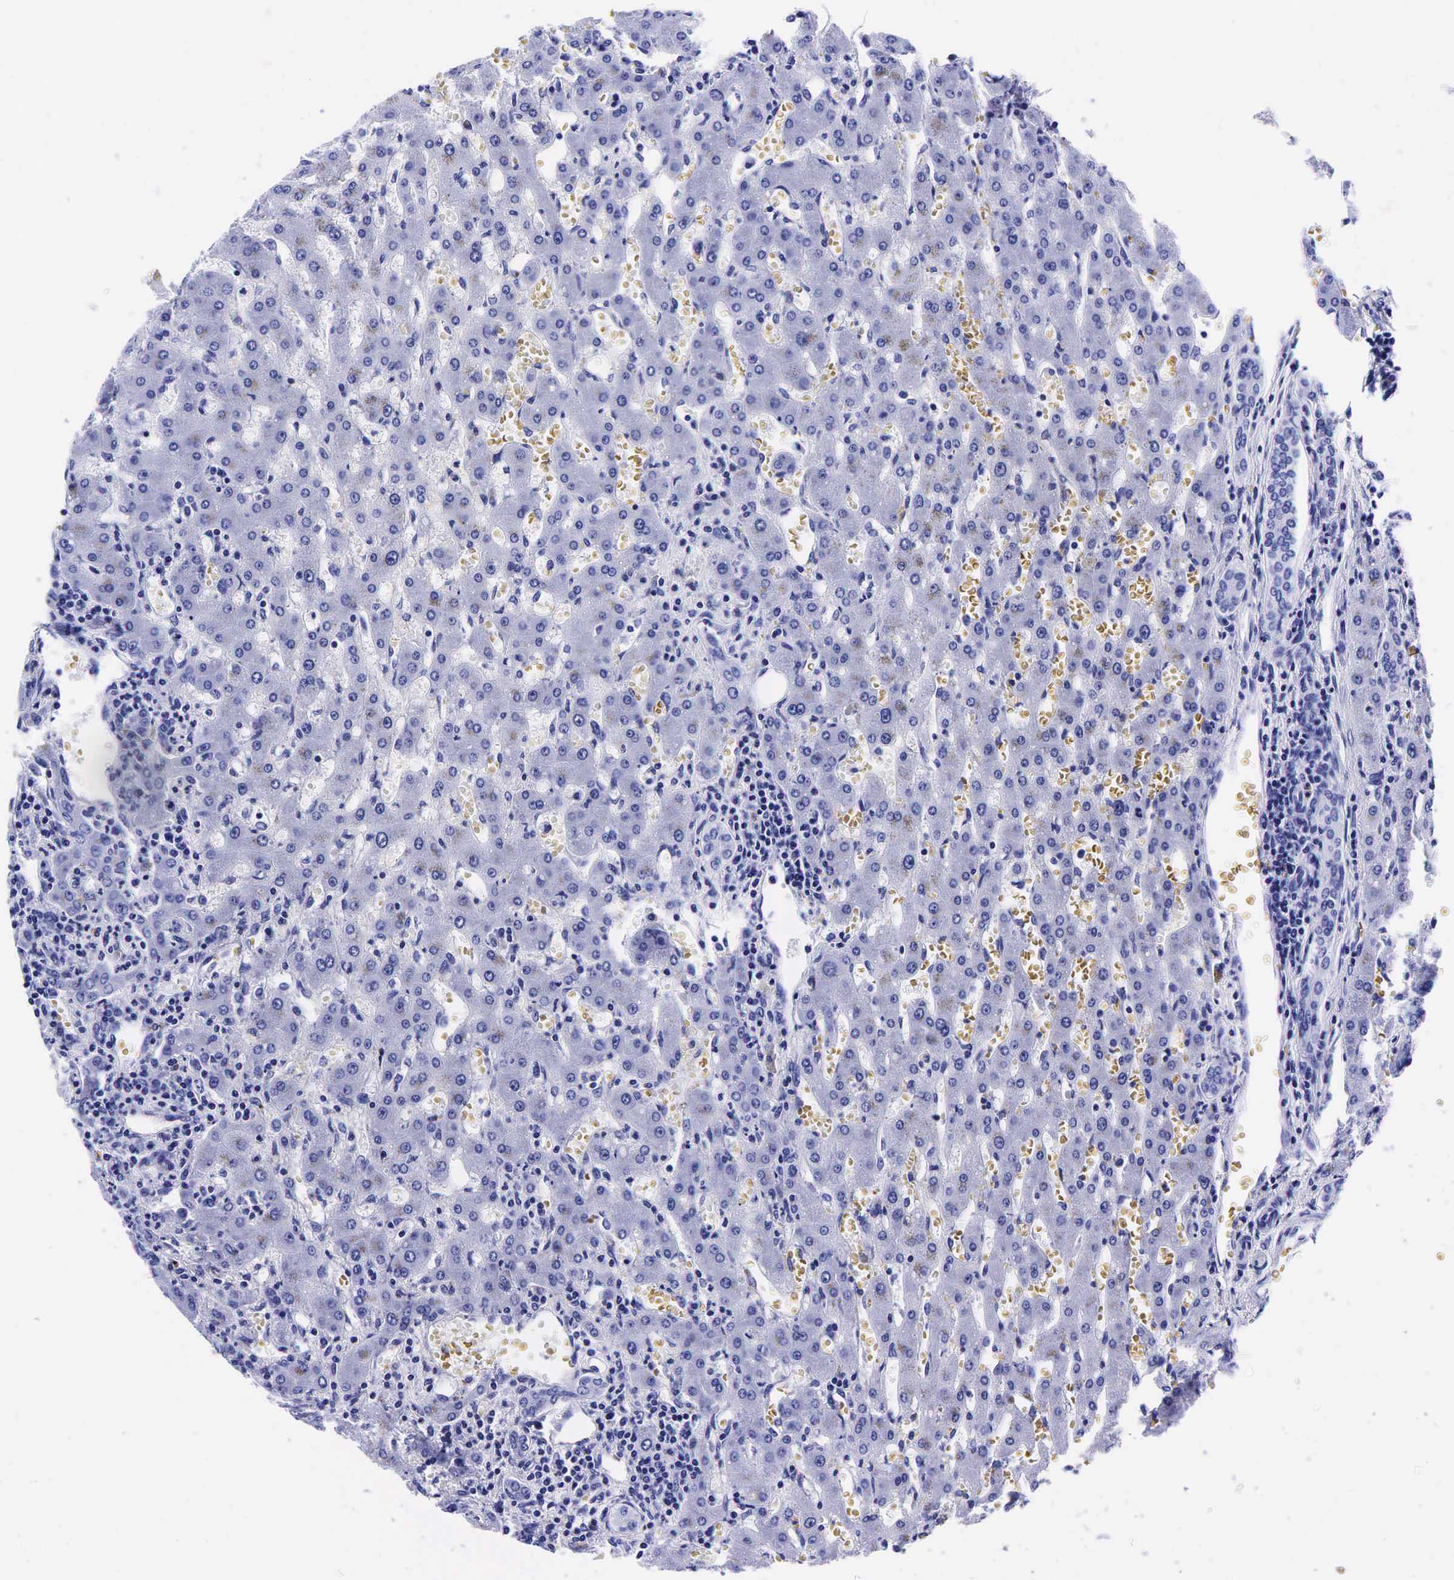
{"staining": {"intensity": "negative", "quantity": "none", "location": "none"}, "tissue": "liver", "cell_type": "Cholangiocytes", "image_type": "normal", "snomed": [{"axis": "morphology", "description": "Normal tissue, NOS"}, {"axis": "topography", "description": "Liver"}], "caption": "High power microscopy histopathology image of an immunohistochemistry micrograph of normal liver, revealing no significant staining in cholangiocytes.", "gene": "GAST", "patient": {"sex": "female", "age": 30}}